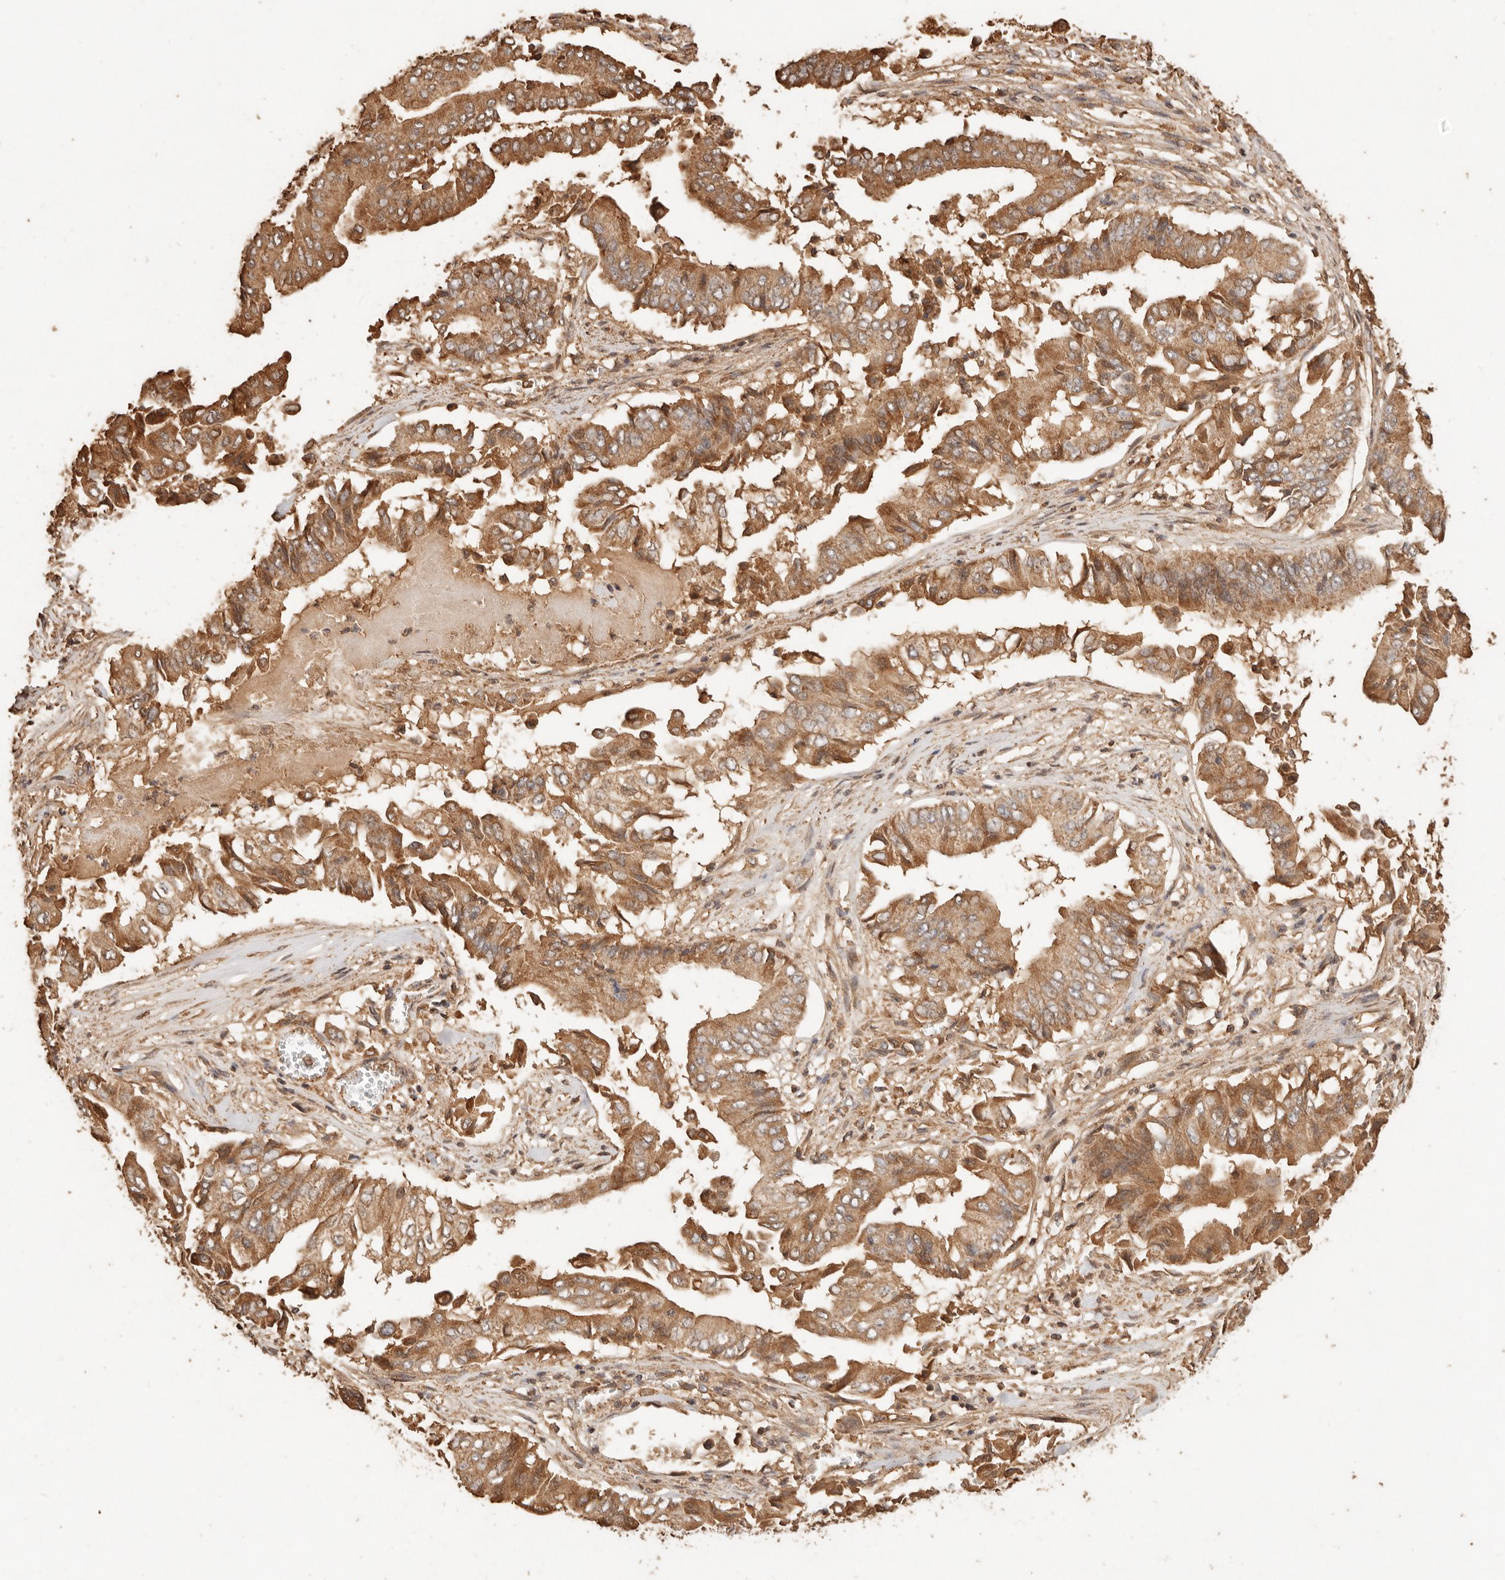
{"staining": {"intensity": "moderate", "quantity": ">75%", "location": "cytoplasmic/membranous"}, "tissue": "pancreatic cancer", "cell_type": "Tumor cells", "image_type": "cancer", "snomed": [{"axis": "morphology", "description": "Adenocarcinoma, NOS"}, {"axis": "topography", "description": "Pancreas"}], "caption": "Immunohistochemistry histopathology image of neoplastic tissue: pancreatic cancer (adenocarcinoma) stained using immunohistochemistry reveals medium levels of moderate protein expression localized specifically in the cytoplasmic/membranous of tumor cells, appearing as a cytoplasmic/membranous brown color.", "gene": "FAM180B", "patient": {"sex": "female", "age": 77}}